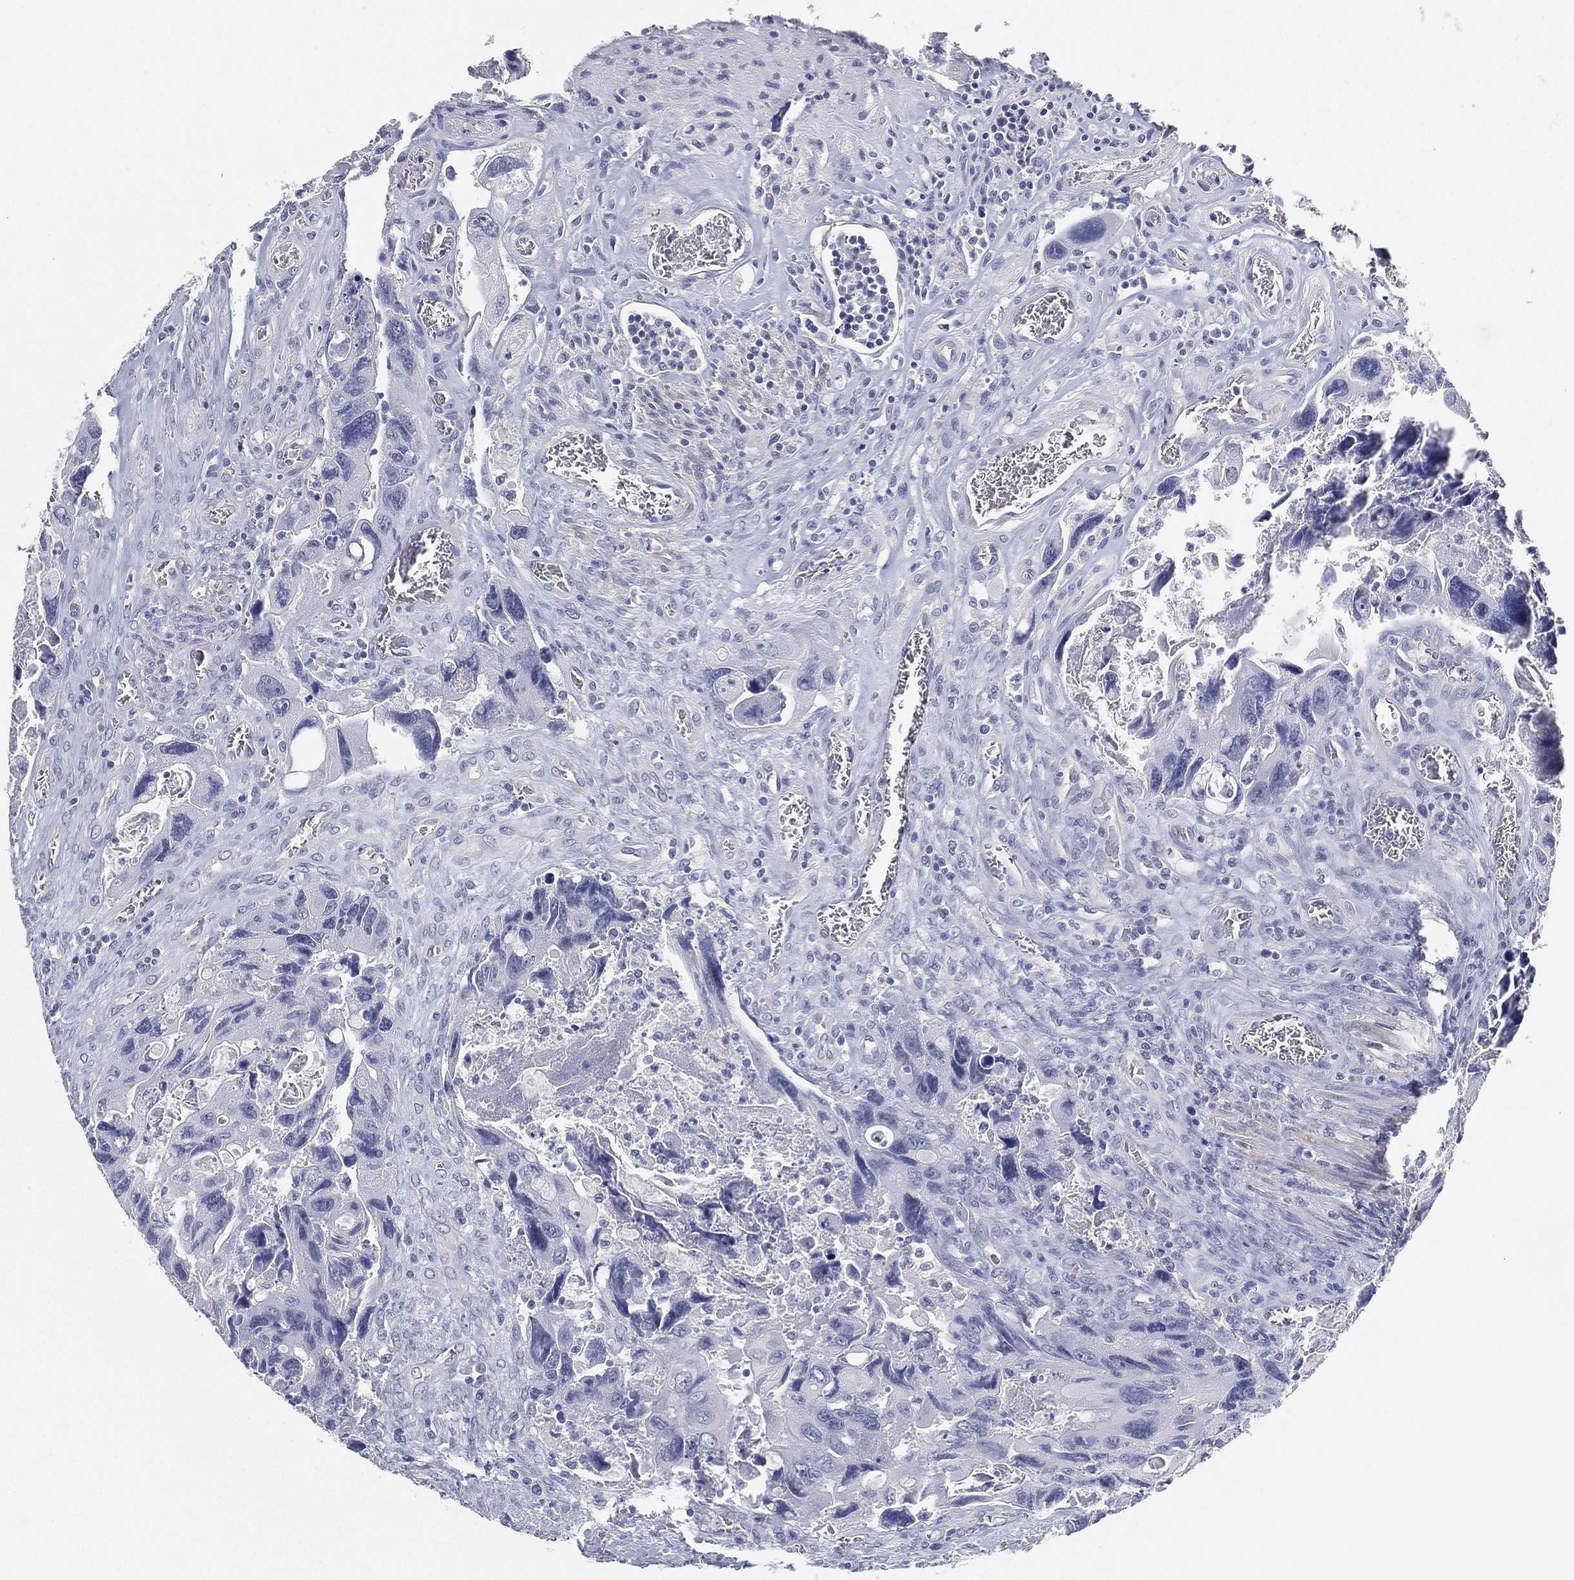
{"staining": {"intensity": "negative", "quantity": "none", "location": "none"}, "tissue": "colorectal cancer", "cell_type": "Tumor cells", "image_type": "cancer", "snomed": [{"axis": "morphology", "description": "Adenocarcinoma, NOS"}, {"axis": "topography", "description": "Rectum"}], "caption": "IHC photomicrograph of neoplastic tissue: colorectal cancer stained with DAB (3,3'-diaminobenzidine) demonstrates no significant protein positivity in tumor cells.", "gene": "FAM187B", "patient": {"sex": "male", "age": 62}}